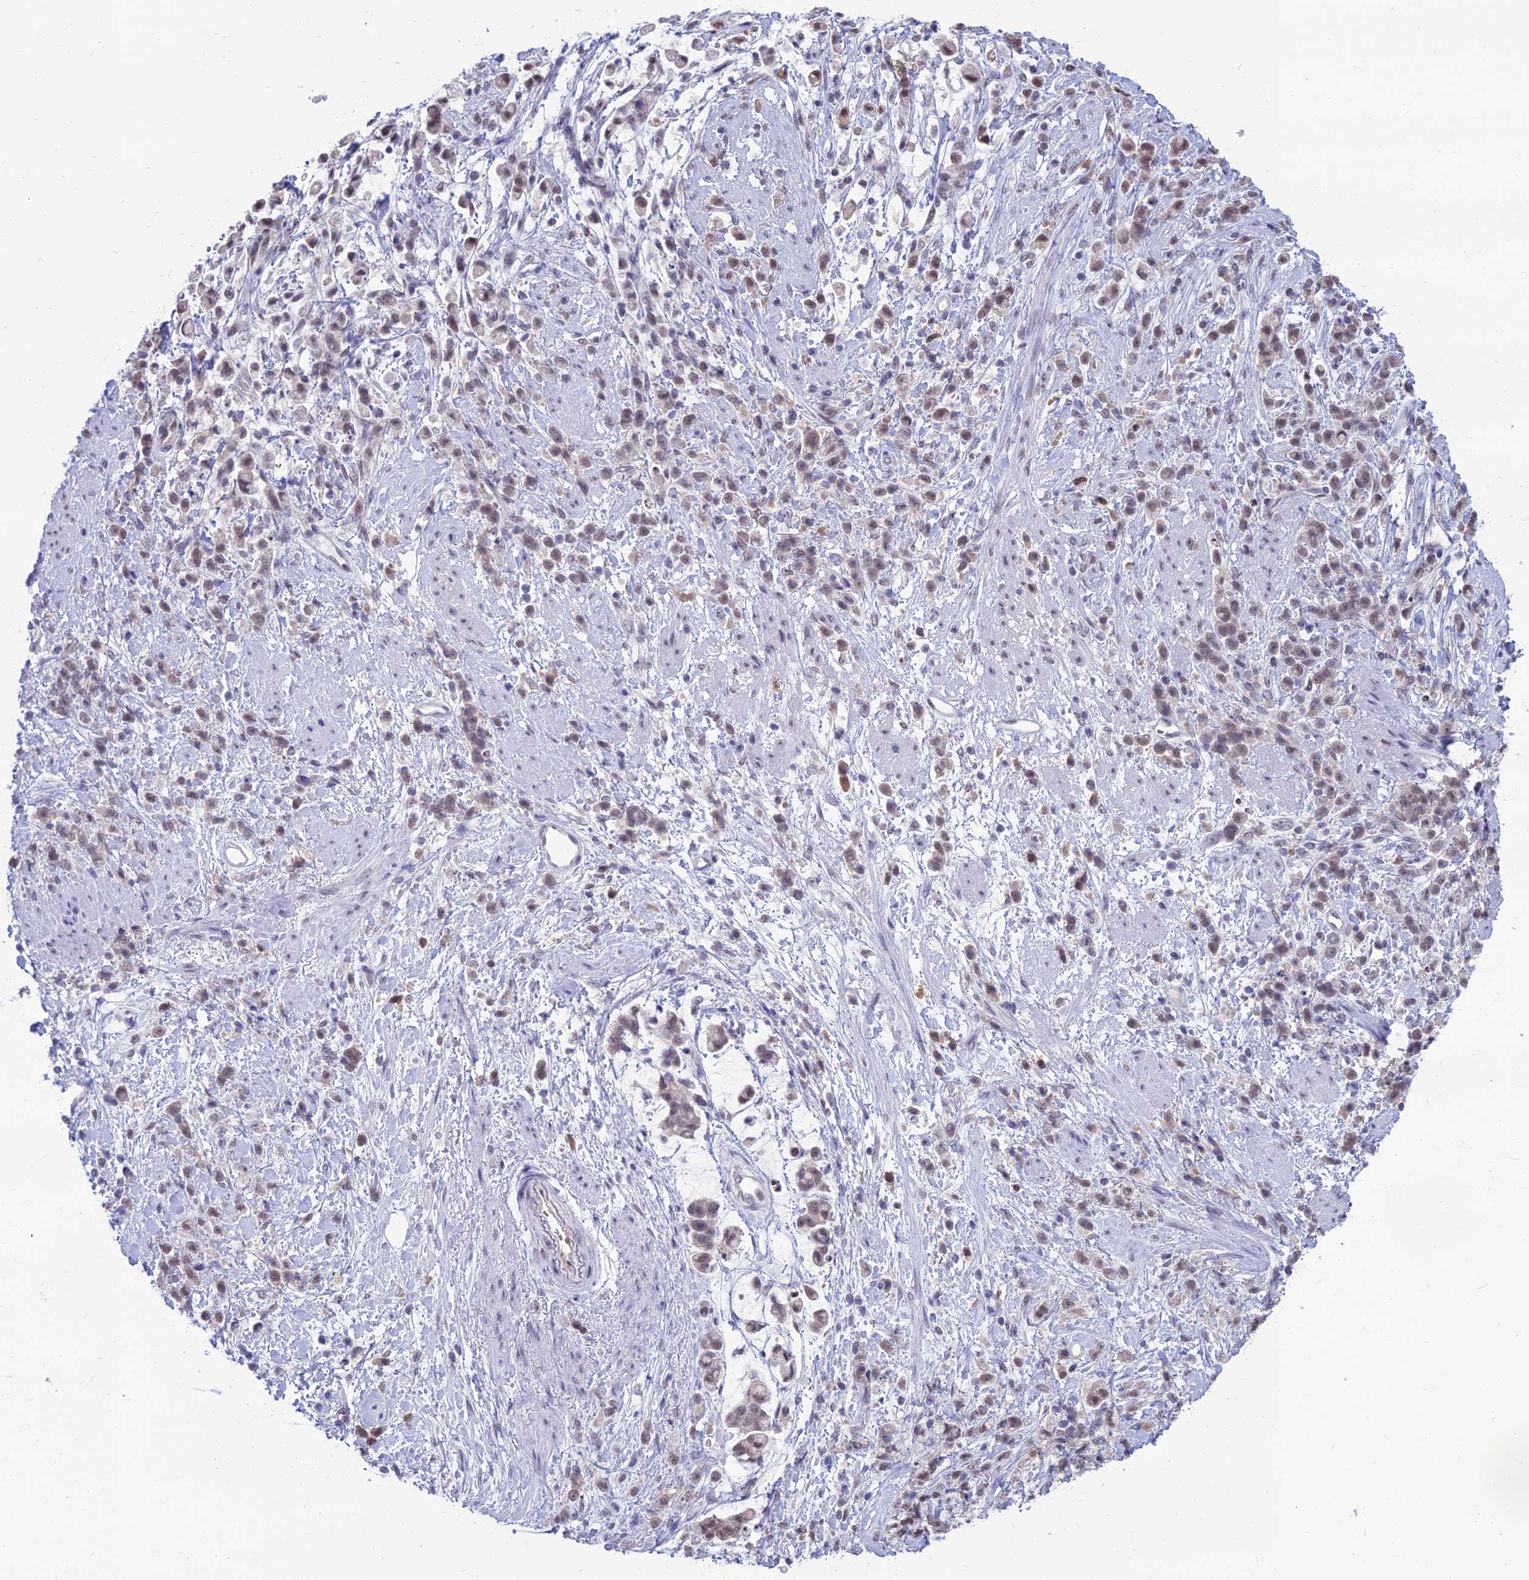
{"staining": {"intensity": "weak", "quantity": "25%-75%", "location": "nuclear"}, "tissue": "stomach cancer", "cell_type": "Tumor cells", "image_type": "cancer", "snomed": [{"axis": "morphology", "description": "Adenocarcinoma, NOS"}, {"axis": "topography", "description": "Stomach"}], "caption": "High-power microscopy captured an immunohistochemistry photomicrograph of stomach cancer, revealing weak nuclear staining in about 25%-75% of tumor cells. The protein is shown in brown color, while the nuclei are stained blue.", "gene": "SRSF7", "patient": {"sex": "female", "age": 60}}